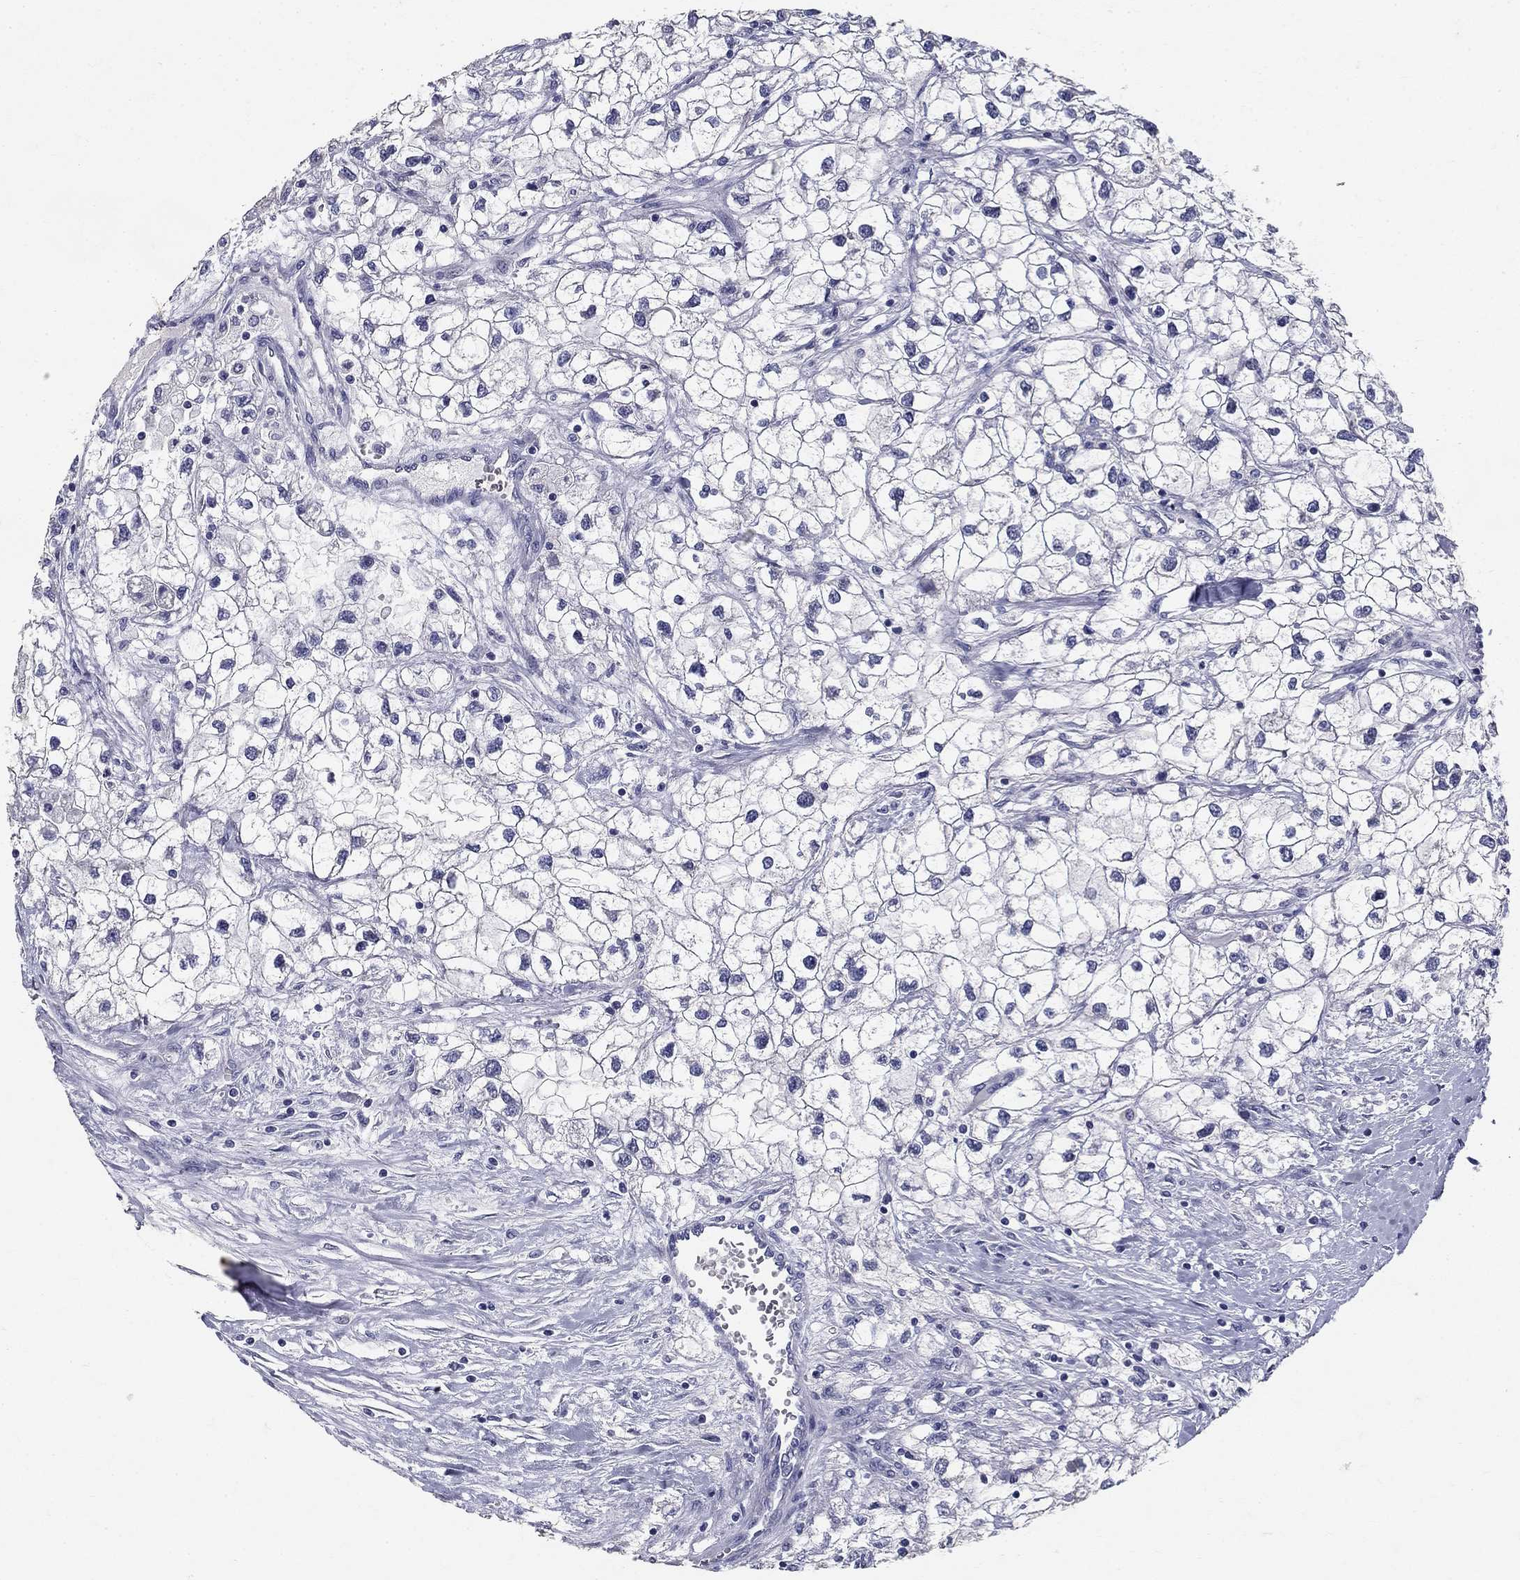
{"staining": {"intensity": "negative", "quantity": "none", "location": "none"}, "tissue": "renal cancer", "cell_type": "Tumor cells", "image_type": "cancer", "snomed": [{"axis": "morphology", "description": "Adenocarcinoma, NOS"}, {"axis": "topography", "description": "Kidney"}], "caption": "There is no significant staining in tumor cells of renal cancer.", "gene": "POMC", "patient": {"sex": "male", "age": 59}}